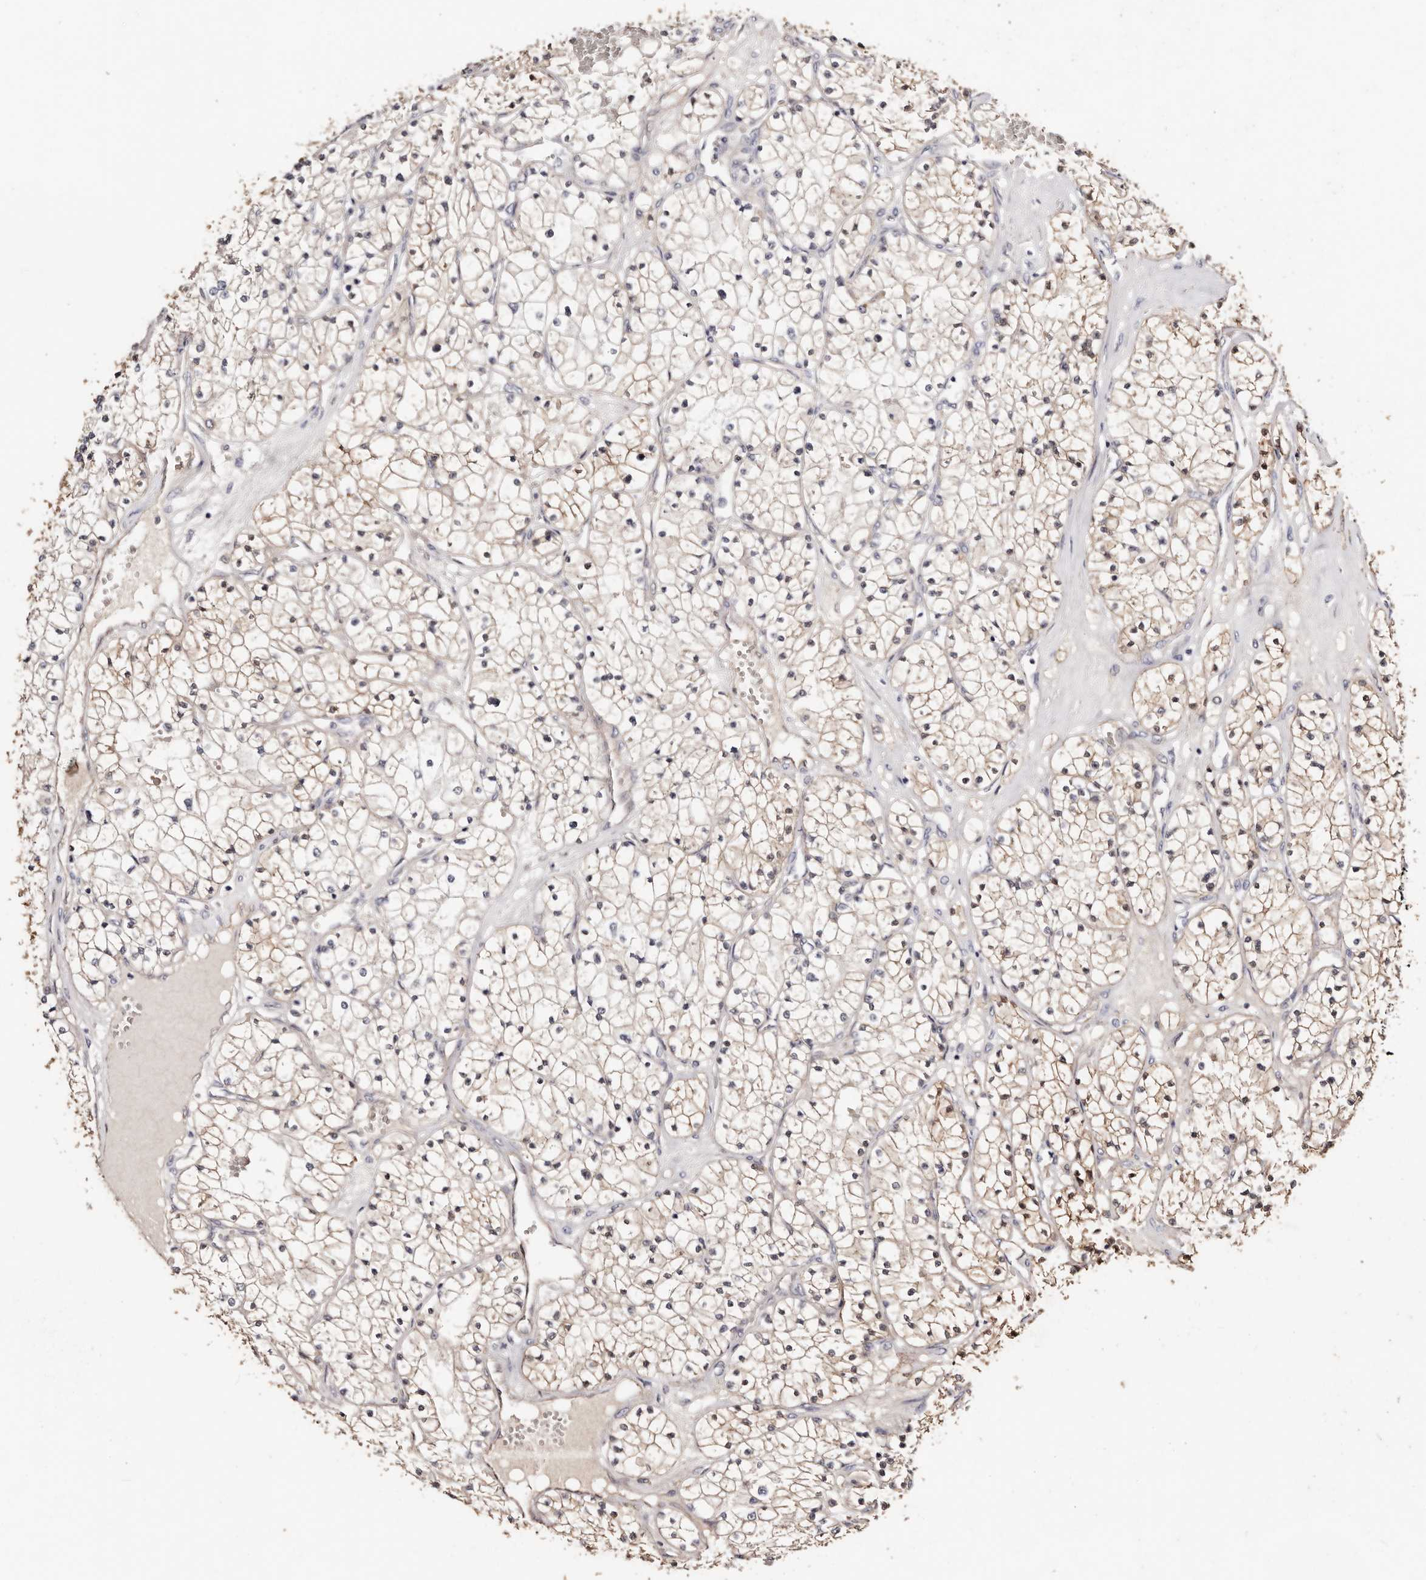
{"staining": {"intensity": "weak", "quantity": ">75%", "location": "cytoplasmic/membranous"}, "tissue": "renal cancer", "cell_type": "Tumor cells", "image_type": "cancer", "snomed": [{"axis": "morphology", "description": "Normal tissue, NOS"}, {"axis": "morphology", "description": "Adenocarcinoma, NOS"}, {"axis": "topography", "description": "Kidney"}], "caption": "High-power microscopy captured an immunohistochemistry (IHC) image of renal cancer, revealing weak cytoplasmic/membranous staining in approximately >75% of tumor cells.", "gene": "TGM2", "patient": {"sex": "male", "age": 68}}